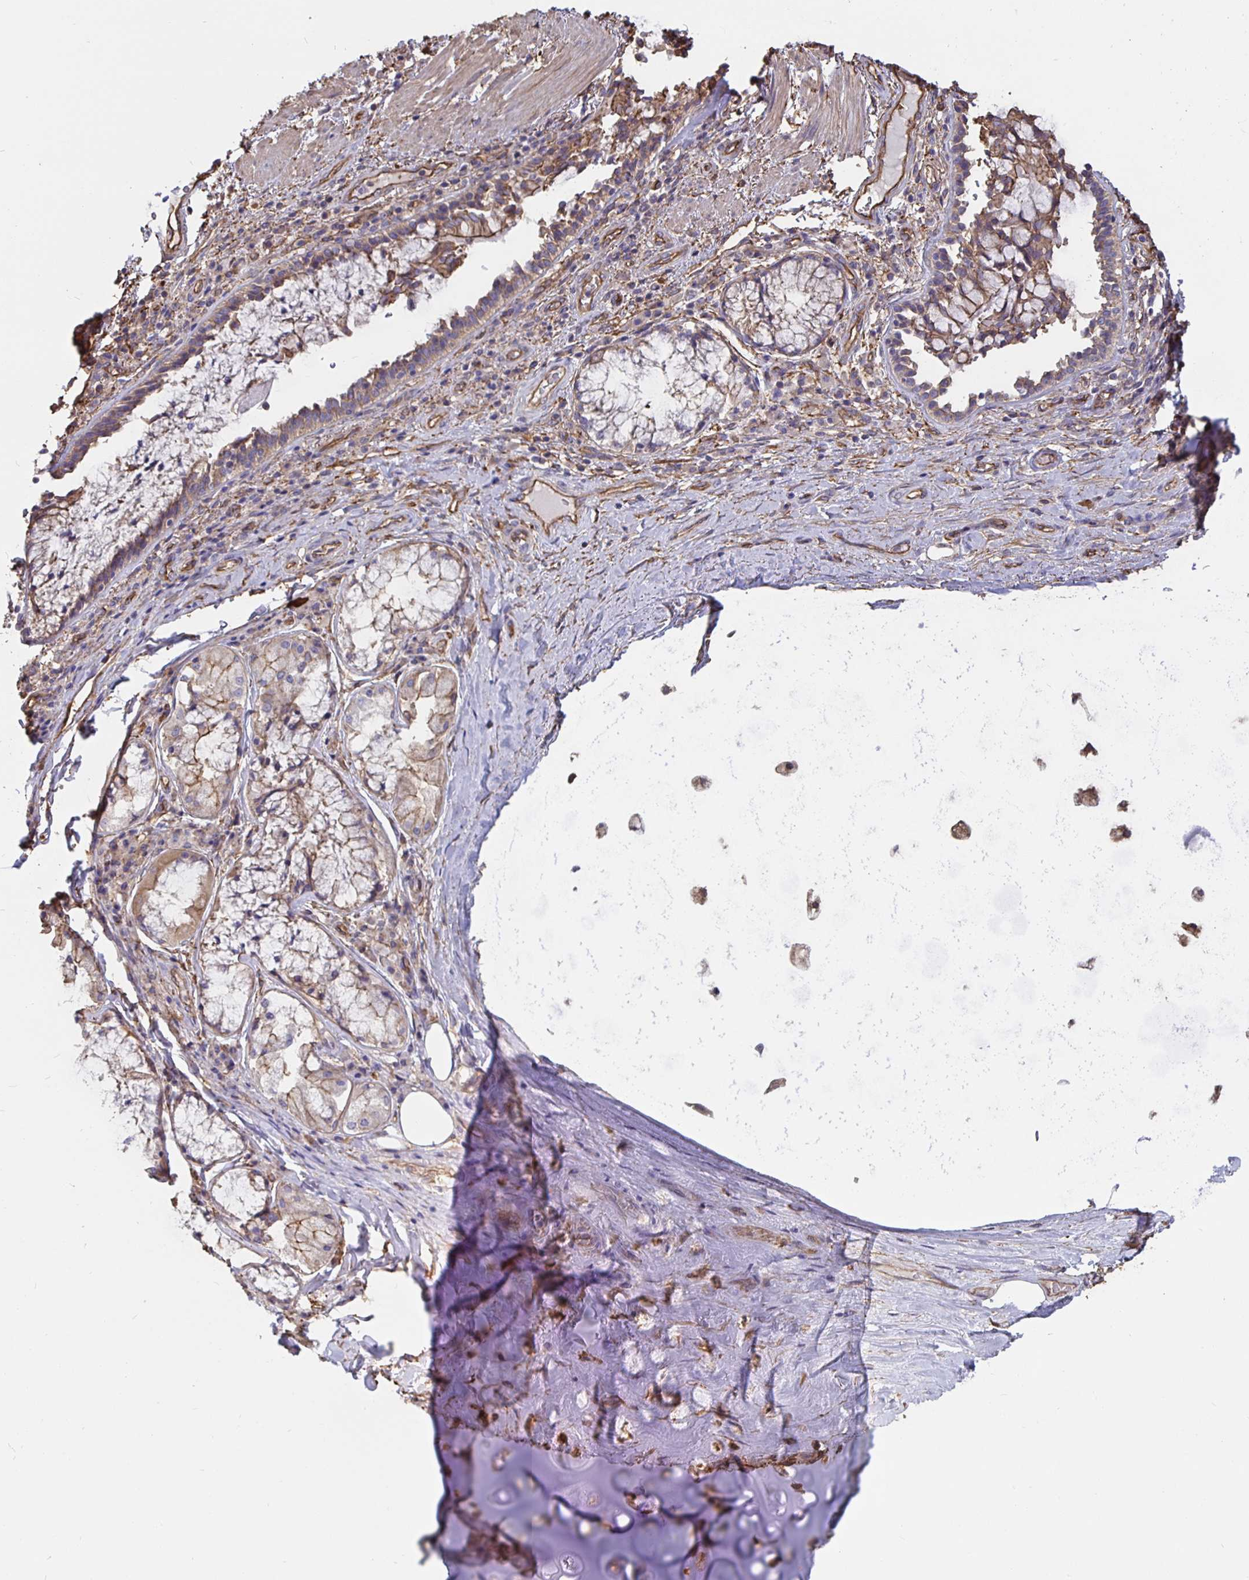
{"staining": {"intensity": "moderate", "quantity": "25%-75%", "location": "cytoplasmic/membranous"}, "tissue": "adipose tissue", "cell_type": "Adipocytes", "image_type": "normal", "snomed": [{"axis": "morphology", "description": "Normal tissue, NOS"}, {"axis": "topography", "description": "Cartilage tissue"}, {"axis": "topography", "description": "Bronchus"}], "caption": "Immunohistochemical staining of unremarkable human adipose tissue reveals 25%-75% levels of moderate cytoplasmic/membranous protein expression in approximately 25%-75% of adipocytes.", "gene": "ARHGEF39", "patient": {"sex": "male", "age": 64}}